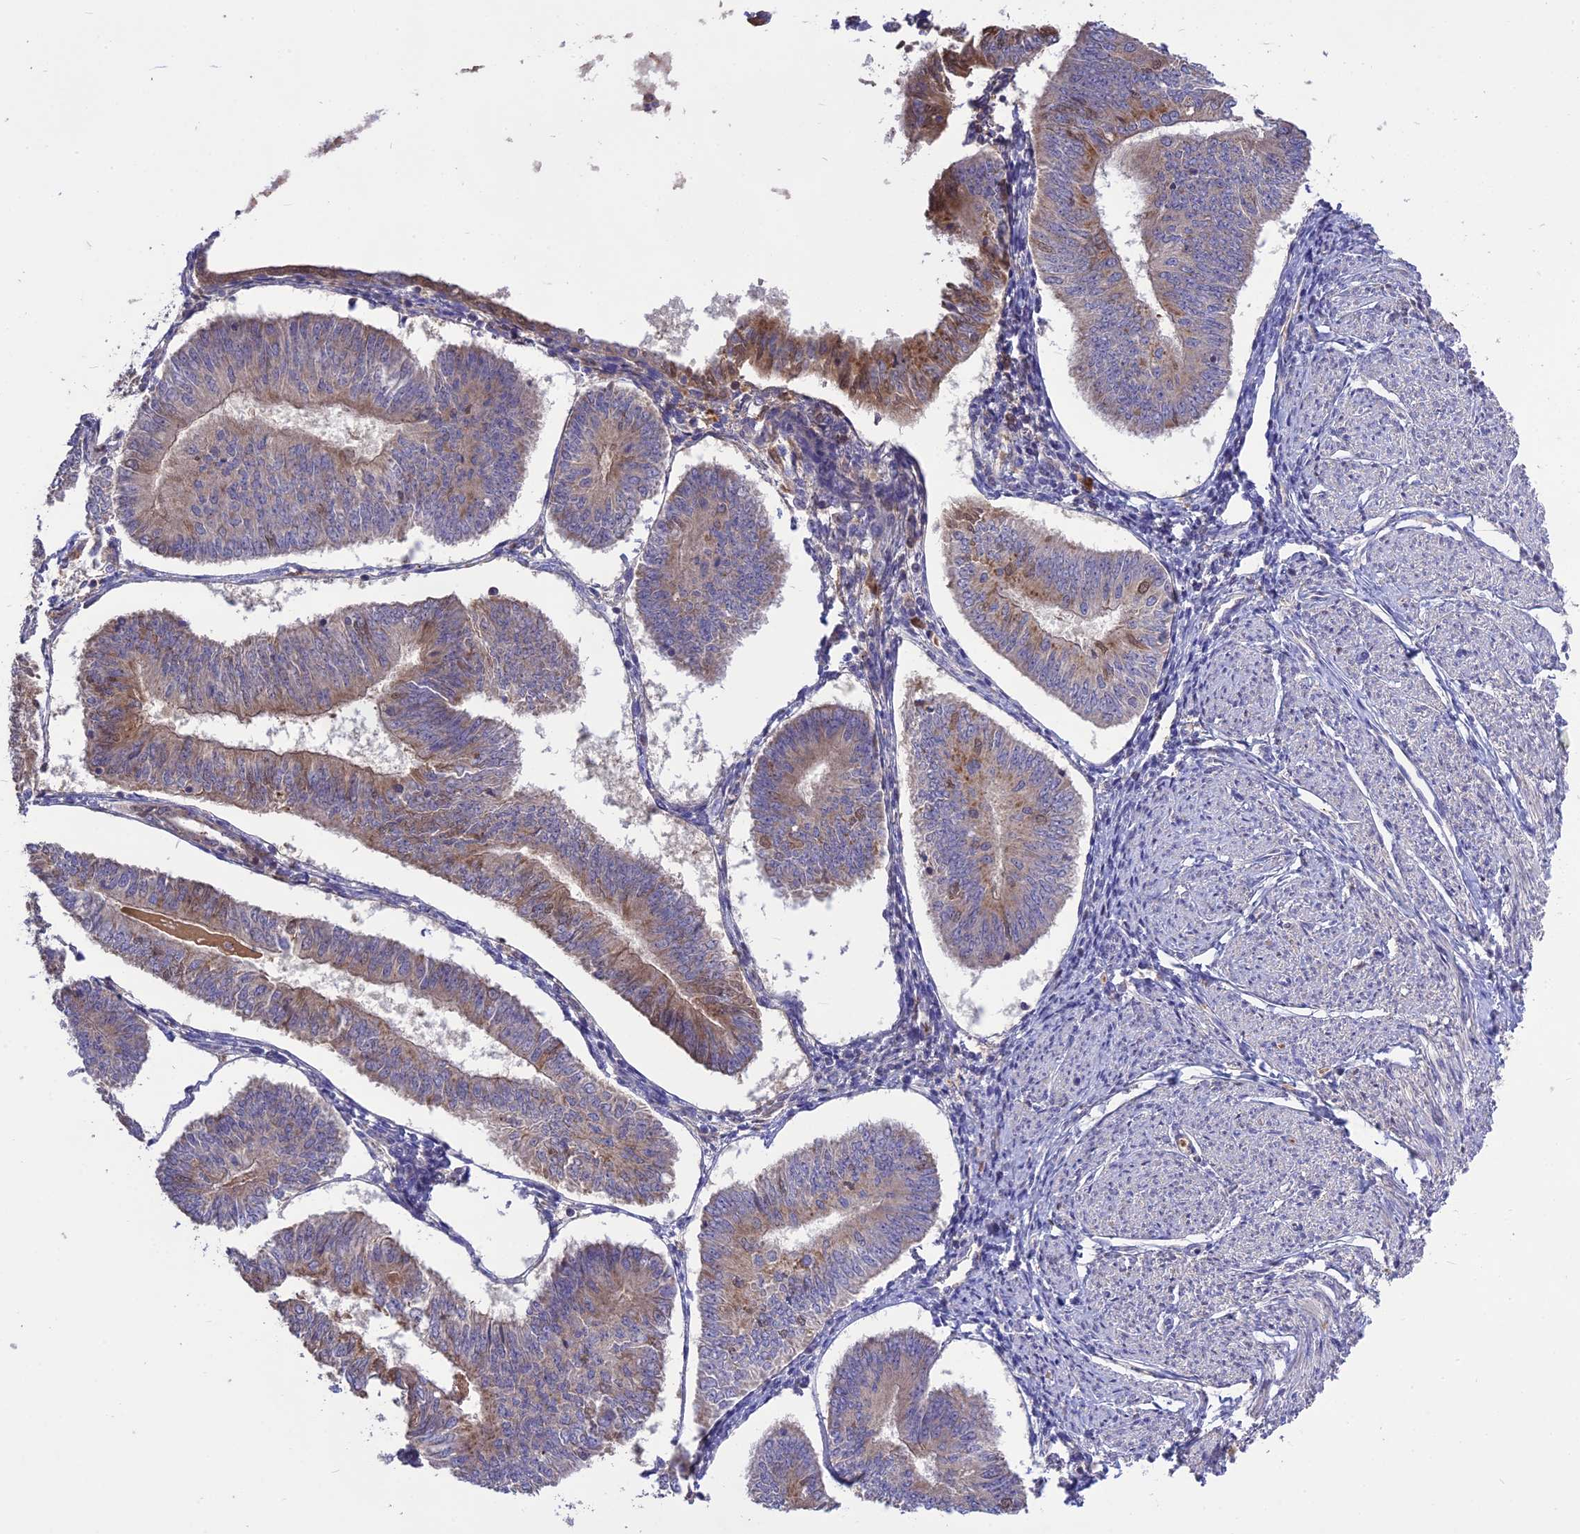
{"staining": {"intensity": "moderate", "quantity": "<25%", "location": "cytoplasmic/membranous"}, "tissue": "endometrial cancer", "cell_type": "Tumor cells", "image_type": "cancer", "snomed": [{"axis": "morphology", "description": "Adenocarcinoma, NOS"}, {"axis": "topography", "description": "Endometrium"}], "caption": "Immunohistochemical staining of endometrial cancer (adenocarcinoma) displays moderate cytoplasmic/membranous protein staining in approximately <25% of tumor cells. Using DAB (brown) and hematoxylin (blue) stains, captured at high magnification using brightfield microscopy.", "gene": "NUDT8", "patient": {"sex": "female", "age": 58}}